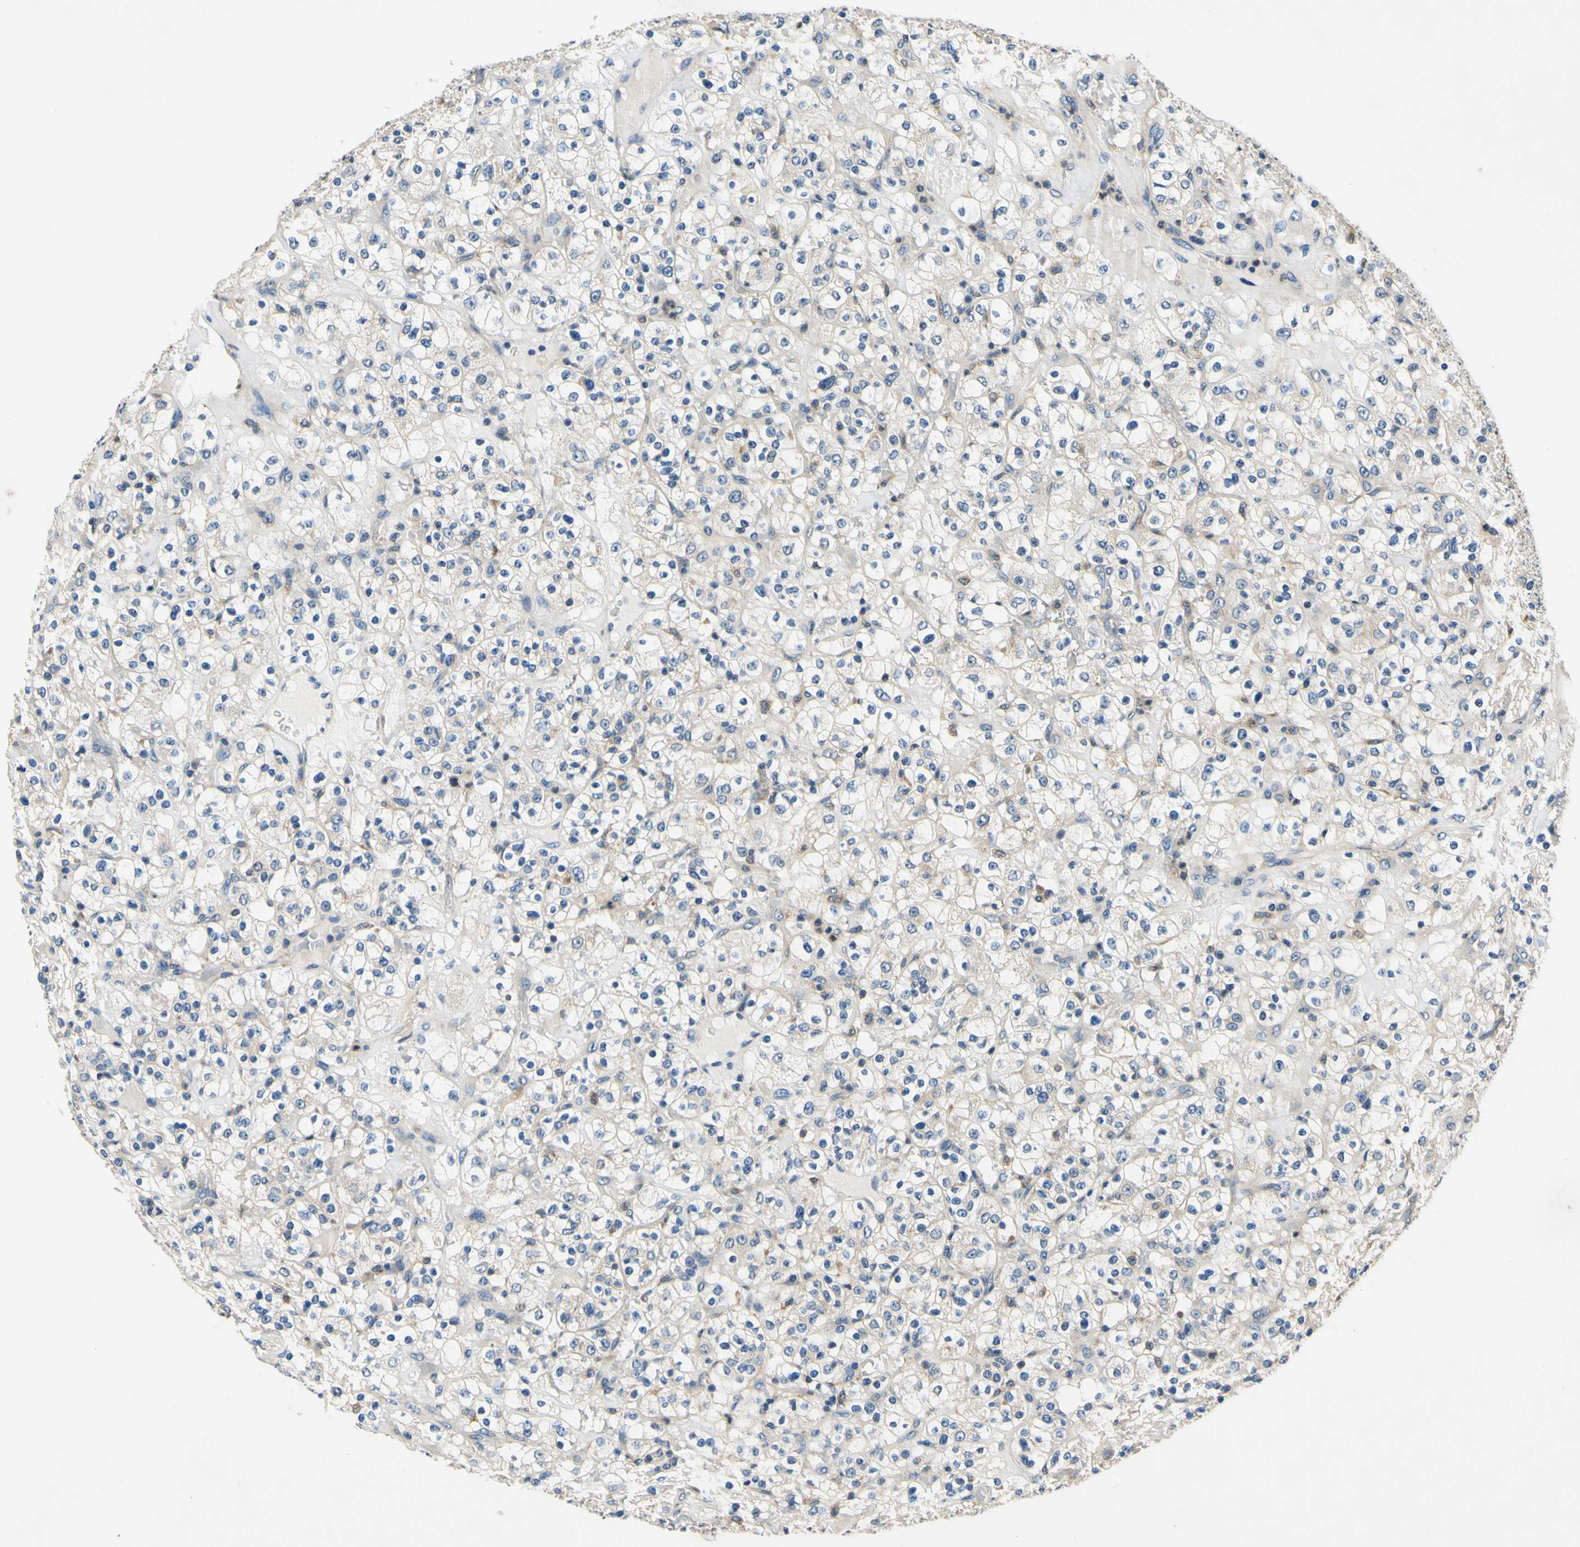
{"staining": {"intensity": "negative", "quantity": "none", "location": "none"}, "tissue": "renal cancer", "cell_type": "Tumor cells", "image_type": "cancer", "snomed": [{"axis": "morphology", "description": "Normal tissue, NOS"}, {"axis": "morphology", "description": "Adenocarcinoma, NOS"}, {"axis": "topography", "description": "Kidney"}], "caption": "IHC photomicrograph of neoplastic tissue: renal cancer (adenocarcinoma) stained with DAB shows no significant protein expression in tumor cells. The staining was performed using DAB (3,3'-diaminobenzidine) to visualize the protein expression in brown, while the nuclei were stained in blue with hematoxylin (Magnification: 20x).", "gene": "PLA2G4A", "patient": {"sex": "female", "age": 72}}